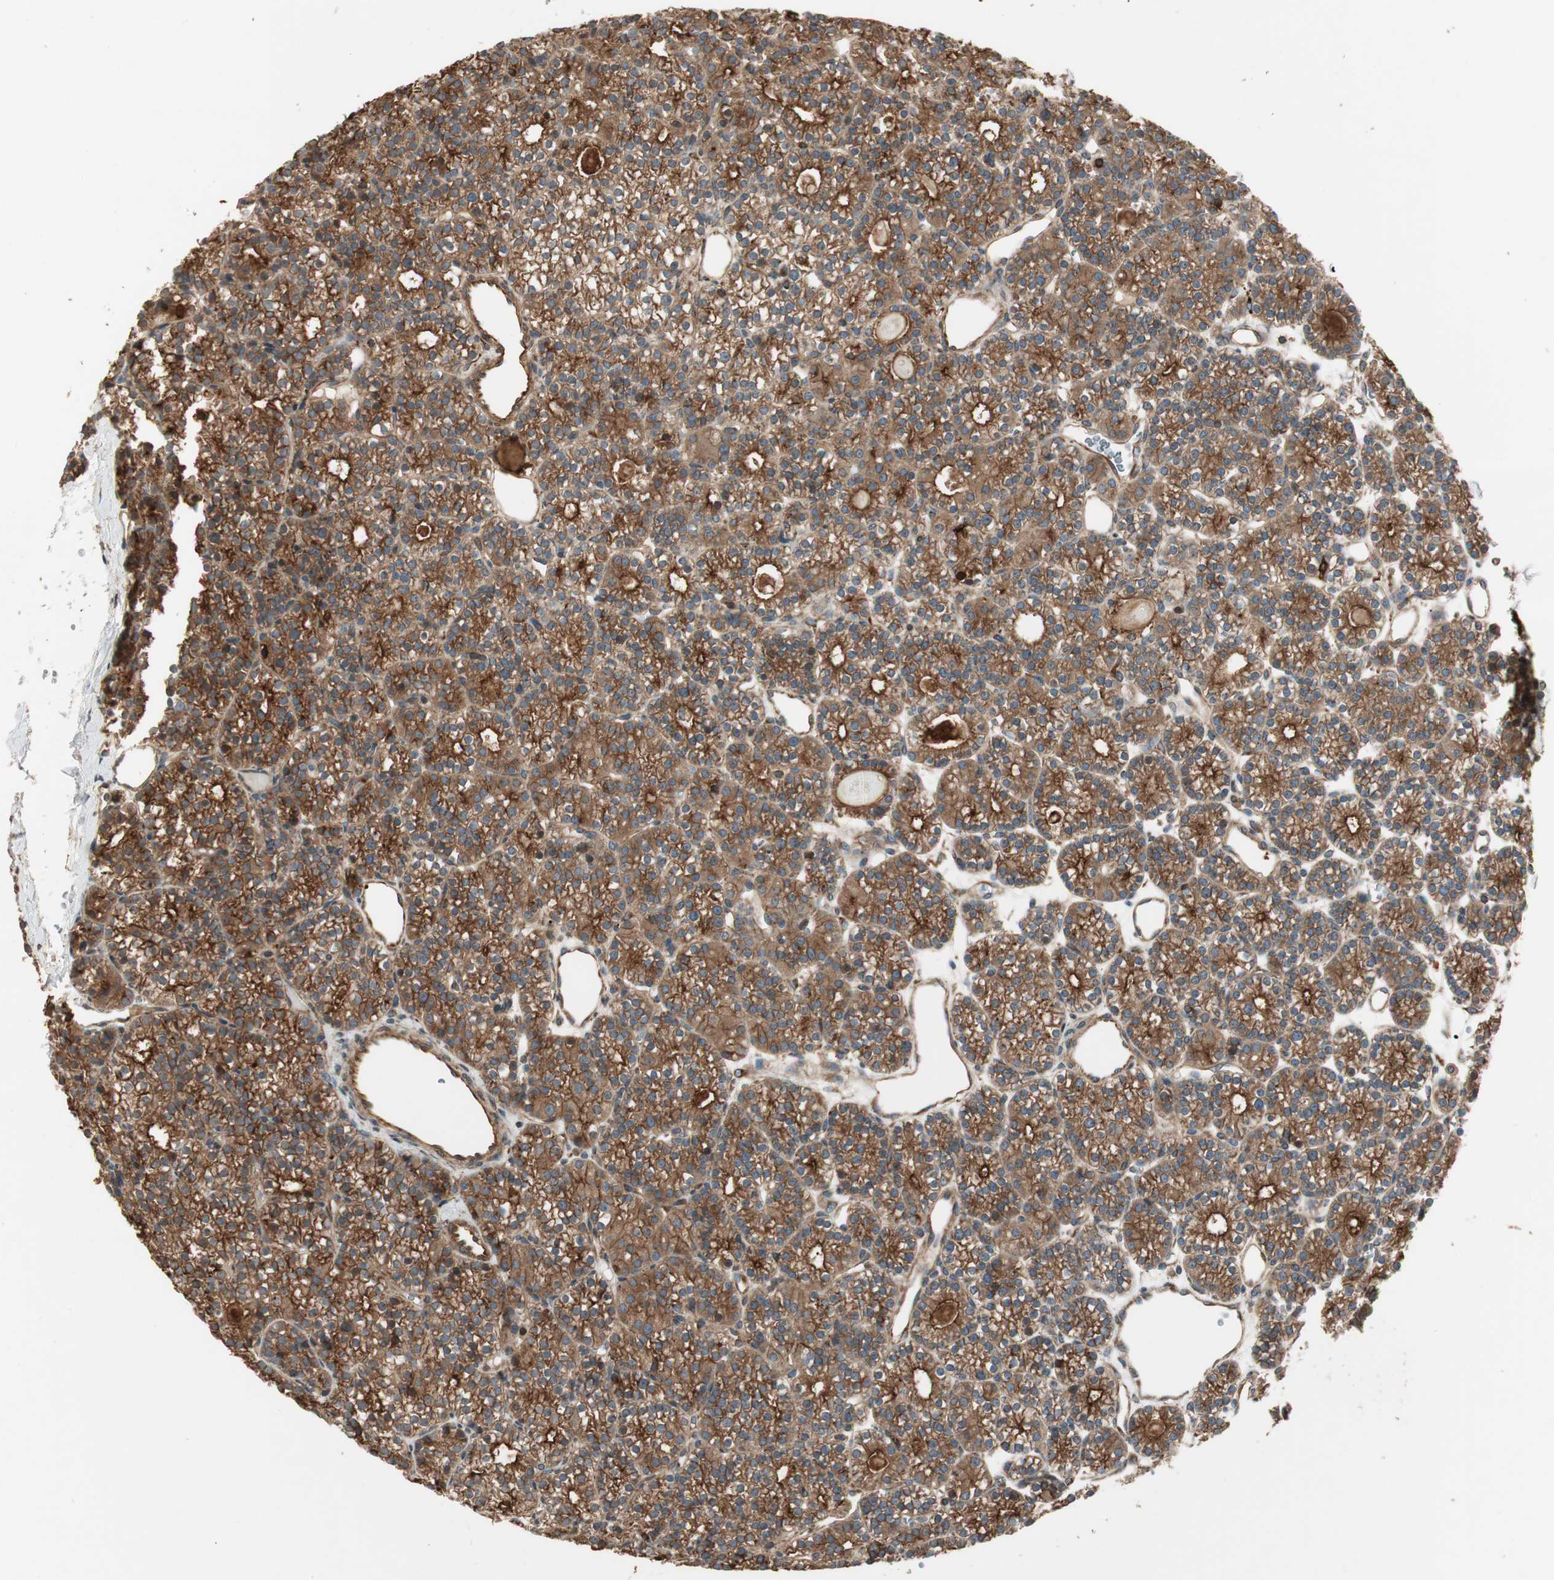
{"staining": {"intensity": "moderate", "quantity": ">75%", "location": "cytoplasmic/membranous"}, "tissue": "parathyroid gland", "cell_type": "Glandular cells", "image_type": "normal", "snomed": [{"axis": "morphology", "description": "Normal tissue, NOS"}, {"axis": "topography", "description": "Parathyroid gland"}], "caption": "A medium amount of moderate cytoplasmic/membranous staining is appreciated in about >75% of glandular cells in benign parathyroid gland. The staining is performed using DAB (3,3'-diaminobenzidine) brown chromogen to label protein expression. The nuclei are counter-stained blue using hematoxylin.", "gene": "PRKG1", "patient": {"sex": "female", "age": 64}}